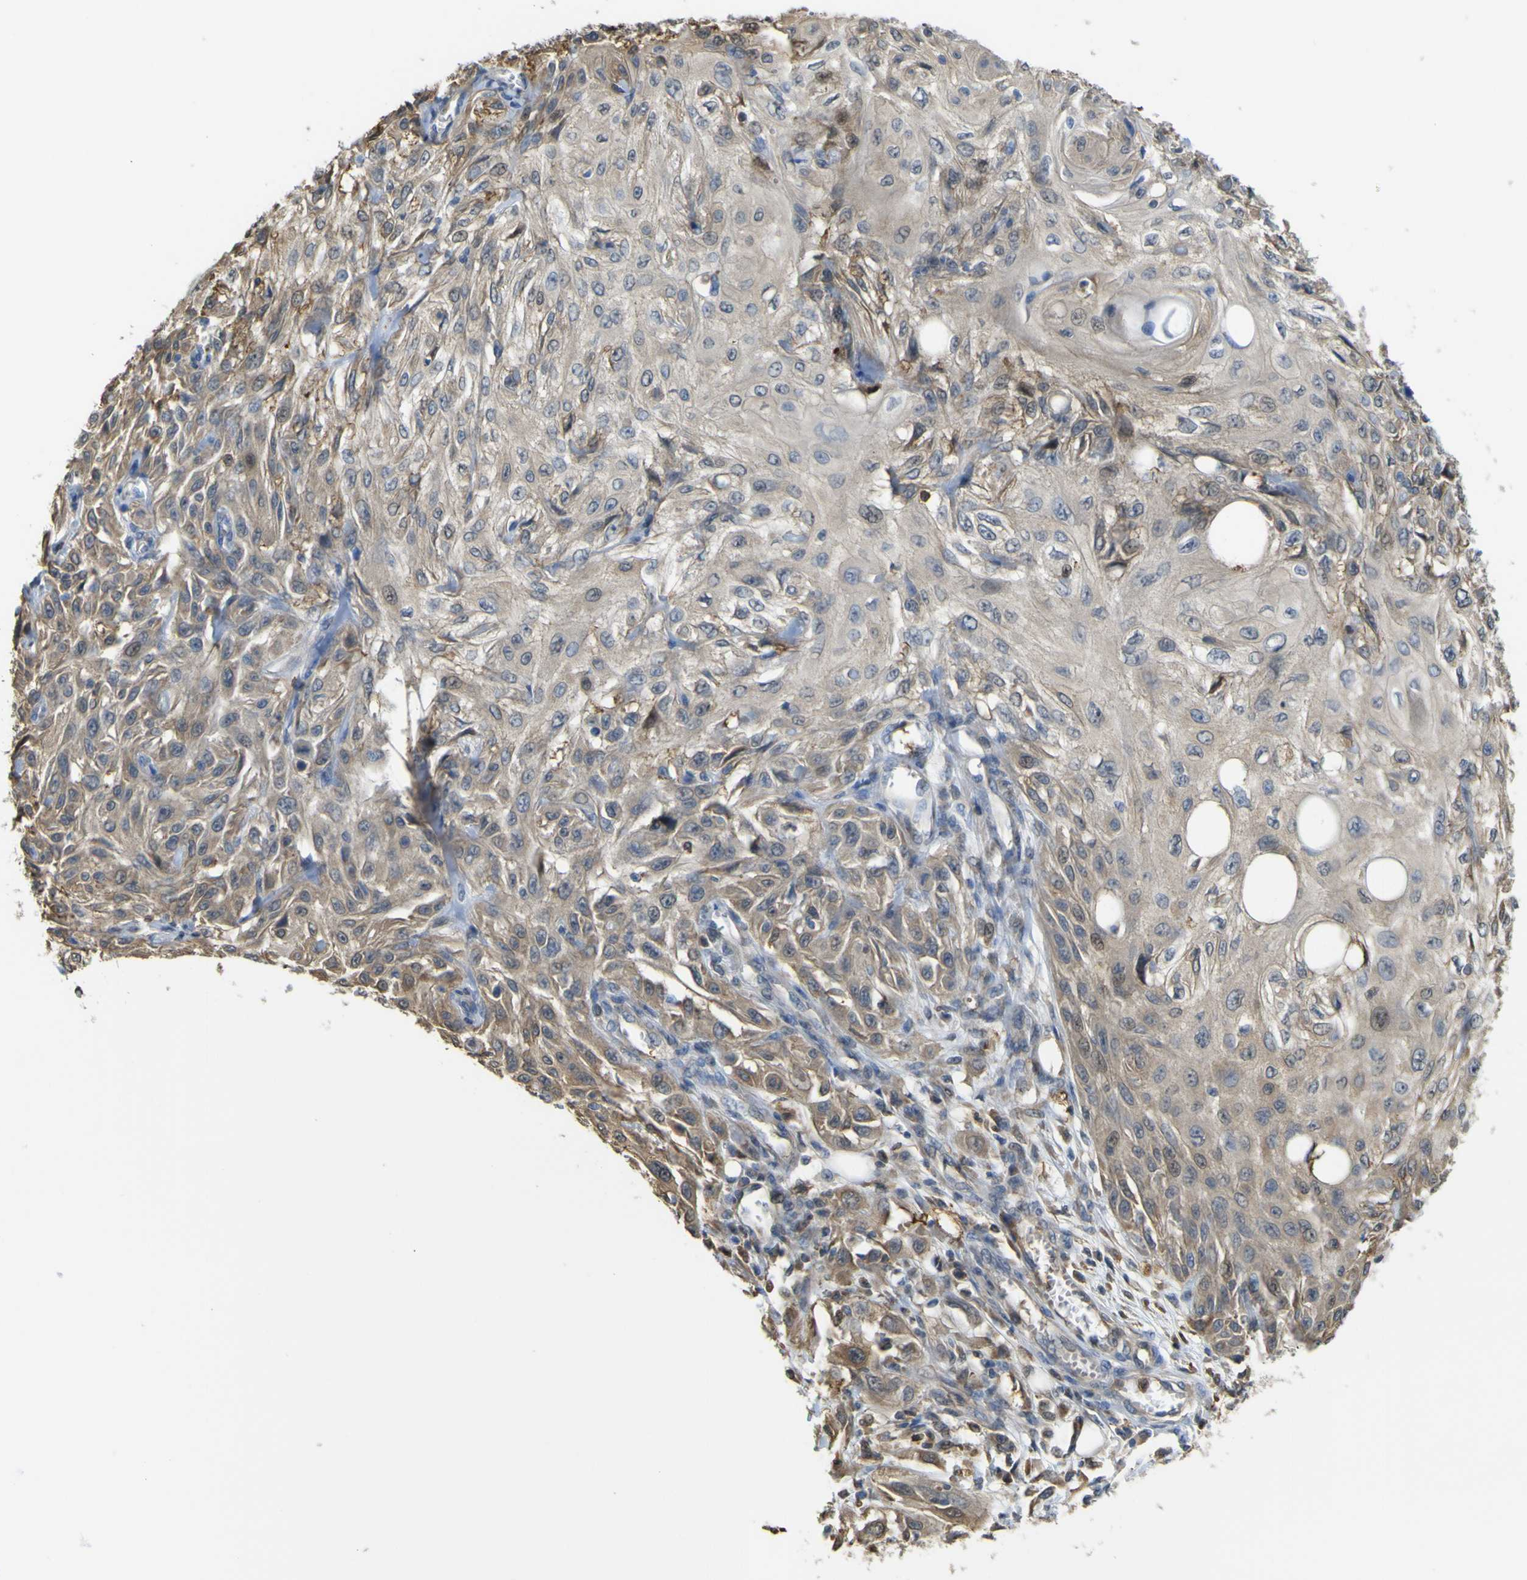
{"staining": {"intensity": "moderate", "quantity": "25%-75%", "location": "cytoplasmic/membranous"}, "tissue": "skin cancer", "cell_type": "Tumor cells", "image_type": "cancer", "snomed": [{"axis": "morphology", "description": "Squamous cell carcinoma, NOS"}, {"axis": "topography", "description": "Skin"}], "caption": "This photomicrograph shows immunohistochemistry staining of skin cancer, with medium moderate cytoplasmic/membranous expression in about 25%-75% of tumor cells.", "gene": "ABHD3", "patient": {"sex": "male", "age": 75}}